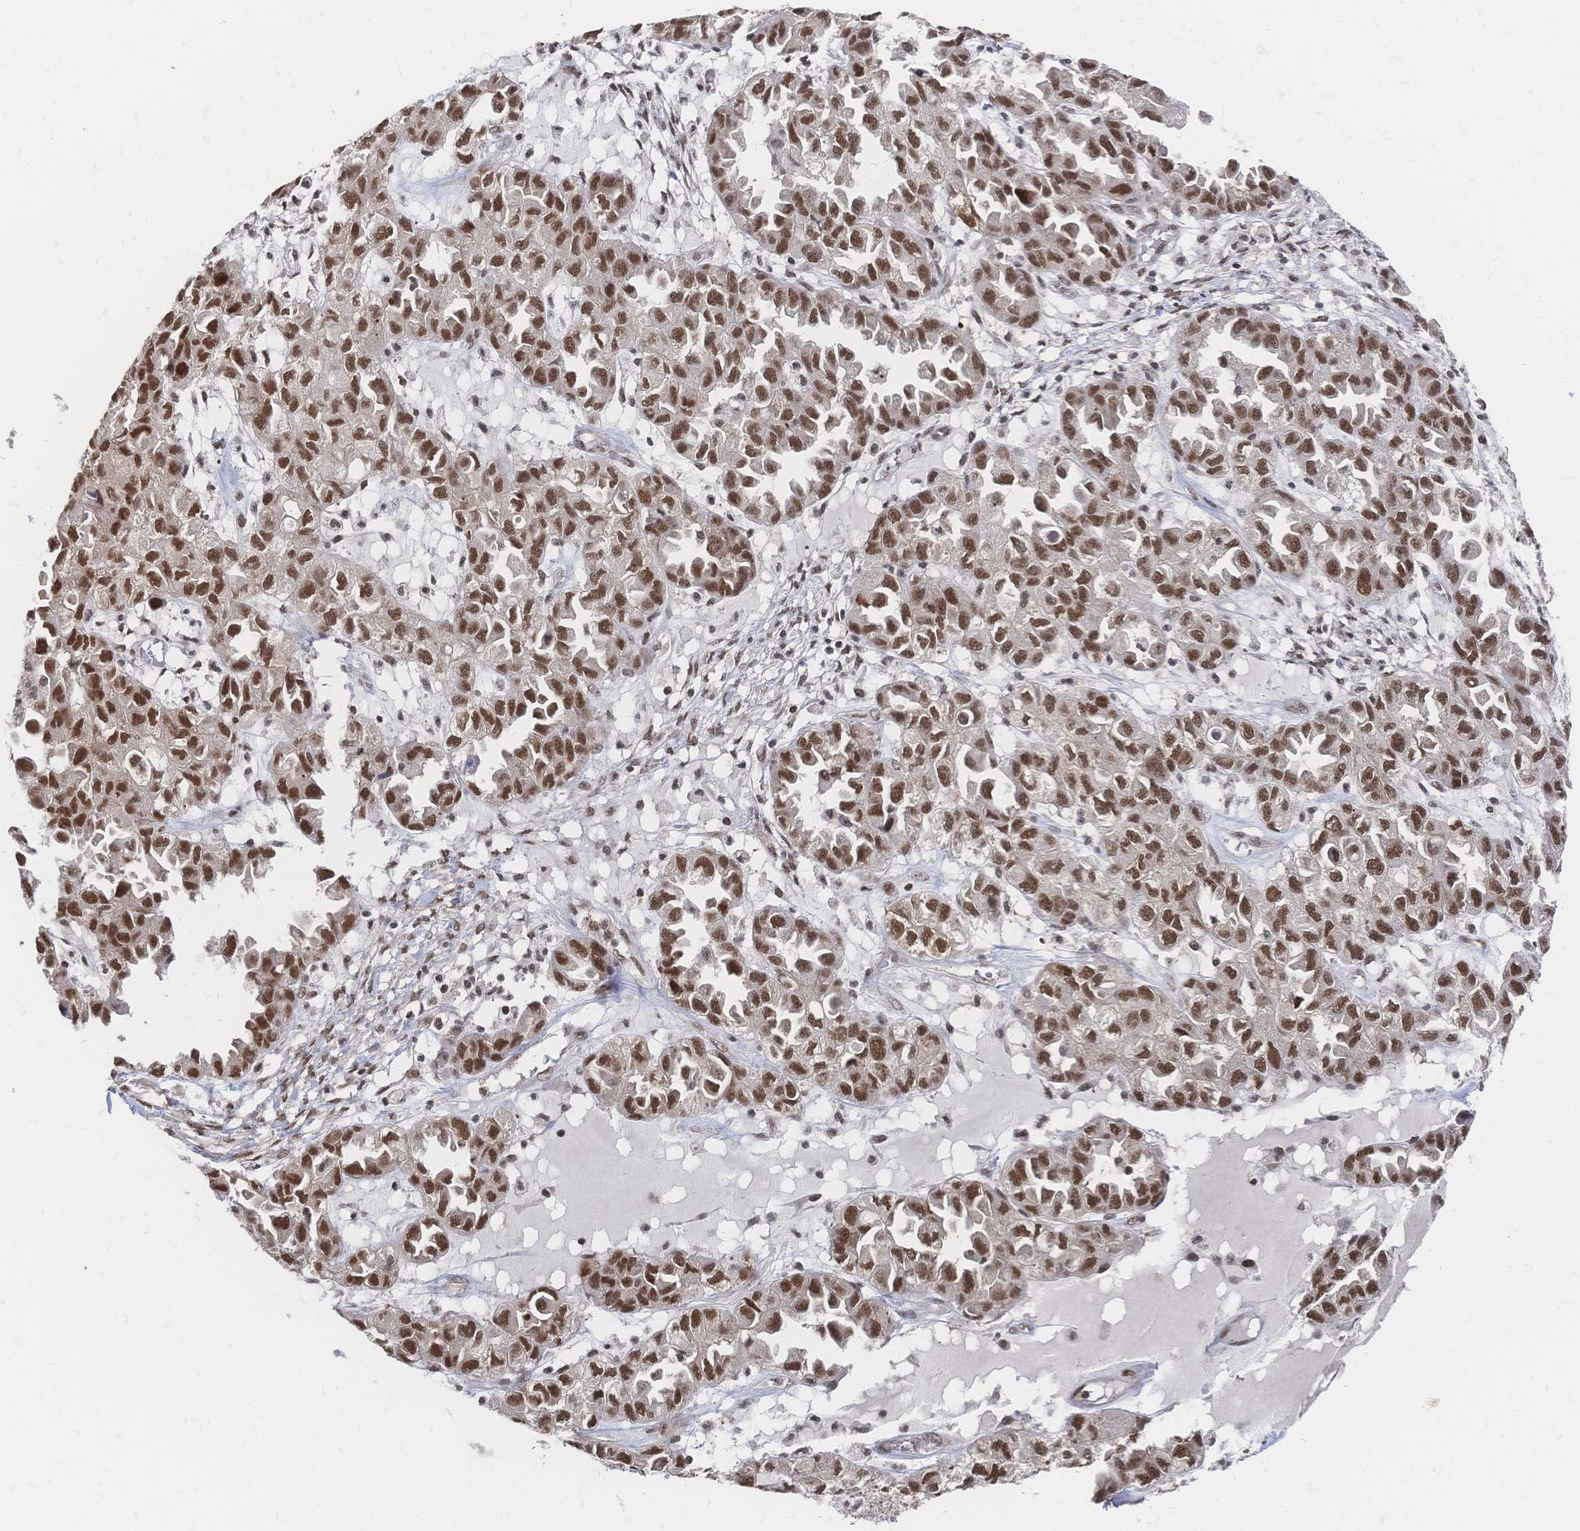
{"staining": {"intensity": "strong", "quantity": ">75%", "location": "nuclear"}, "tissue": "ovarian cancer", "cell_type": "Tumor cells", "image_type": "cancer", "snomed": [{"axis": "morphology", "description": "Cystadenocarcinoma, serous, NOS"}, {"axis": "topography", "description": "Ovary"}], "caption": "A micrograph of ovarian cancer (serous cystadenocarcinoma) stained for a protein demonstrates strong nuclear brown staining in tumor cells.", "gene": "NELFA", "patient": {"sex": "female", "age": 84}}